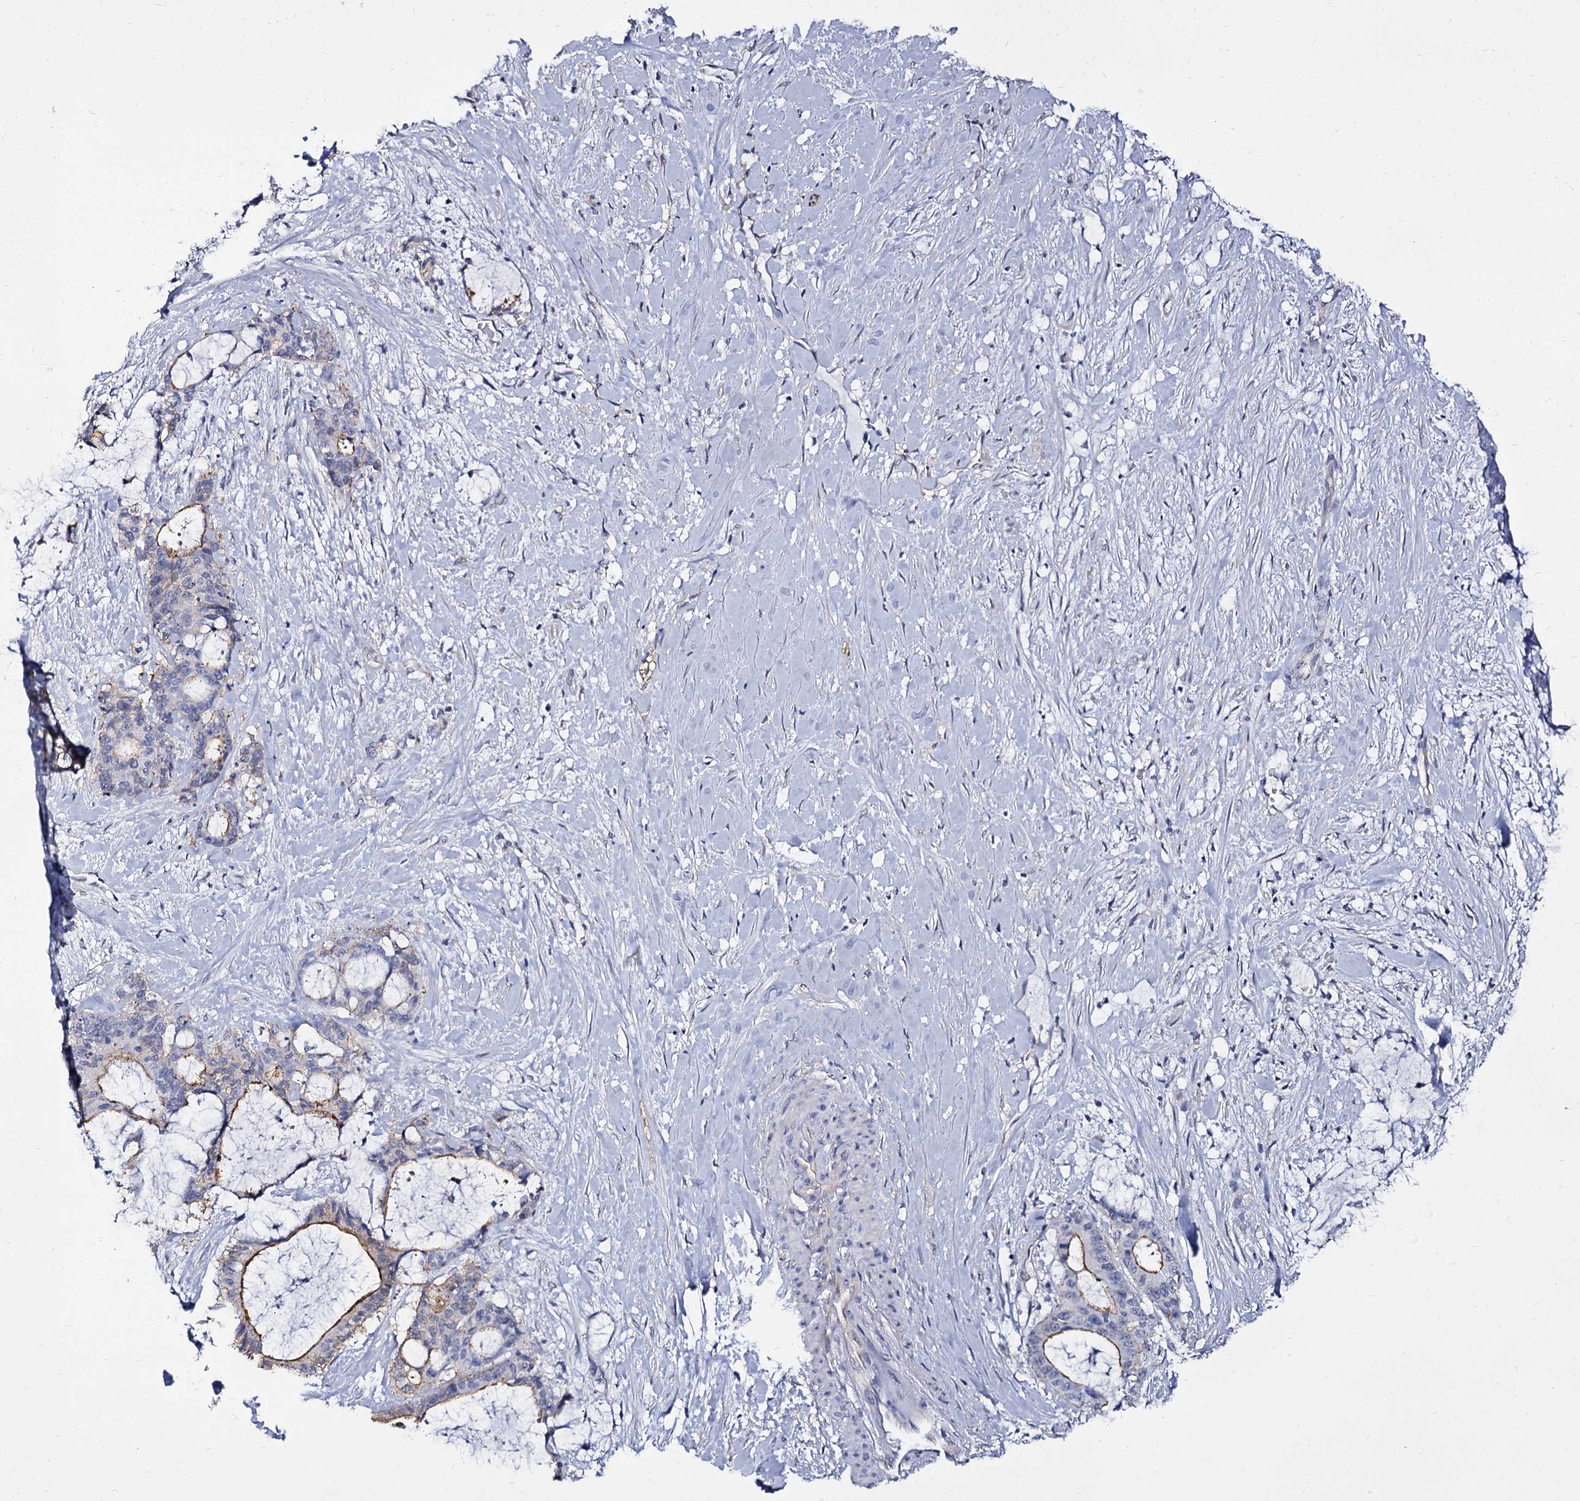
{"staining": {"intensity": "moderate", "quantity": "25%-75%", "location": "cytoplasmic/membranous"}, "tissue": "liver cancer", "cell_type": "Tumor cells", "image_type": "cancer", "snomed": [{"axis": "morphology", "description": "Normal tissue, NOS"}, {"axis": "morphology", "description": "Cholangiocarcinoma"}, {"axis": "topography", "description": "Liver"}, {"axis": "topography", "description": "Peripheral nerve tissue"}], "caption": "Liver cancer stained for a protein demonstrates moderate cytoplasmic/membranous positivity in tumor cells.", "gene": "CBFB", "patient": {"sex": "female", "age": 73}}